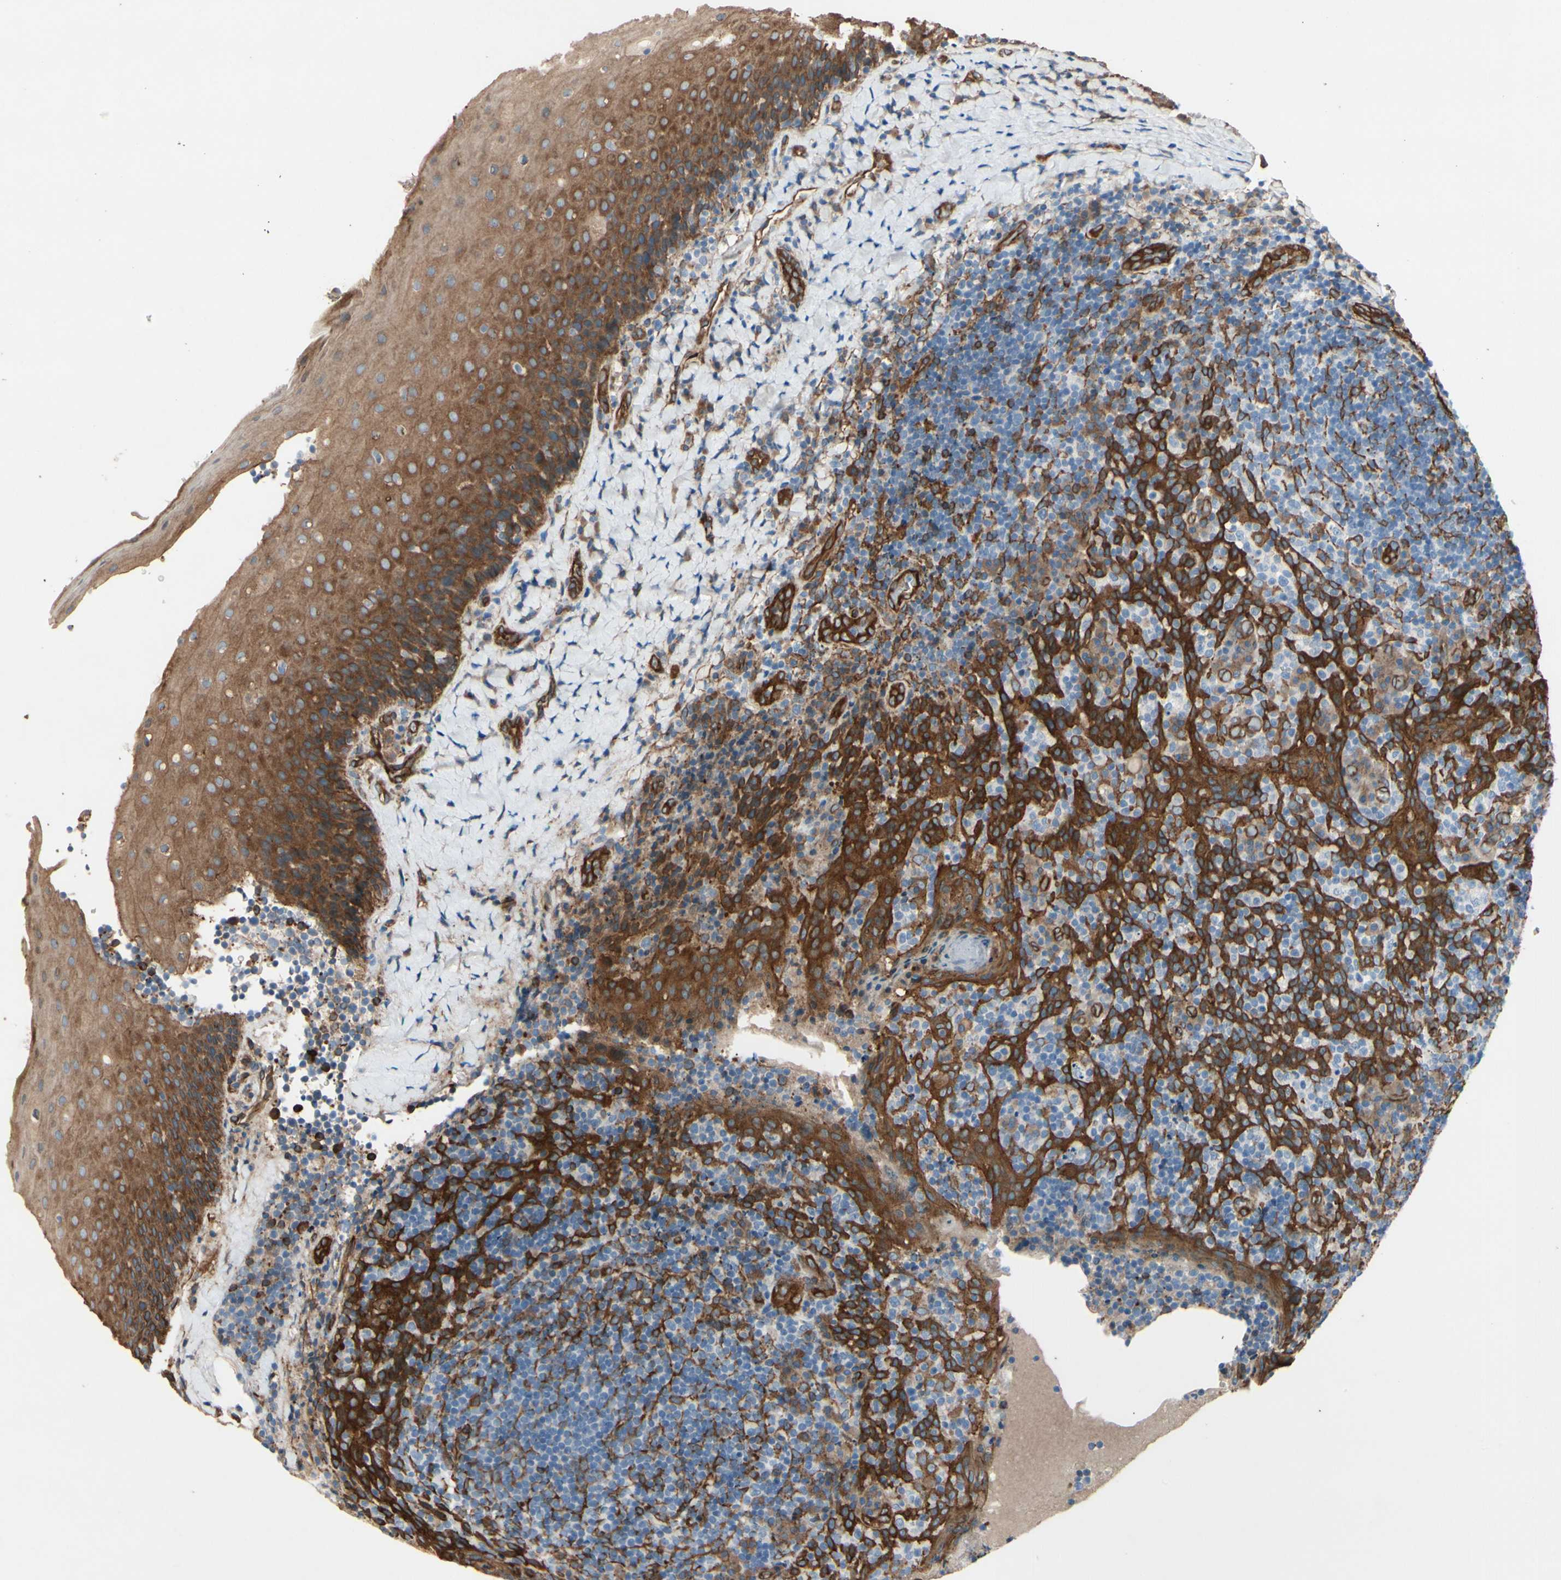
{"staining": {"intensity": "weak", "quantity": "25%-75%", "location": "cytoplasmic/membranous"}, "tissue": "tonsil", "cell_type": "Germinal center cells", "image_type": "normal", "snomed": [{"axis": "morphology", "description": "Normal tissue, NOS"}, {"axis": "topography", "description": "Tonsil"}], "caption": "Protein expression analysis of normal tonsil reveals weak cytoplasmic/membranous positivity in about 25%-75% of germinal center cells.", "gene": "CTTNBP2", "patient": {"sex": "male", "age": 17}}